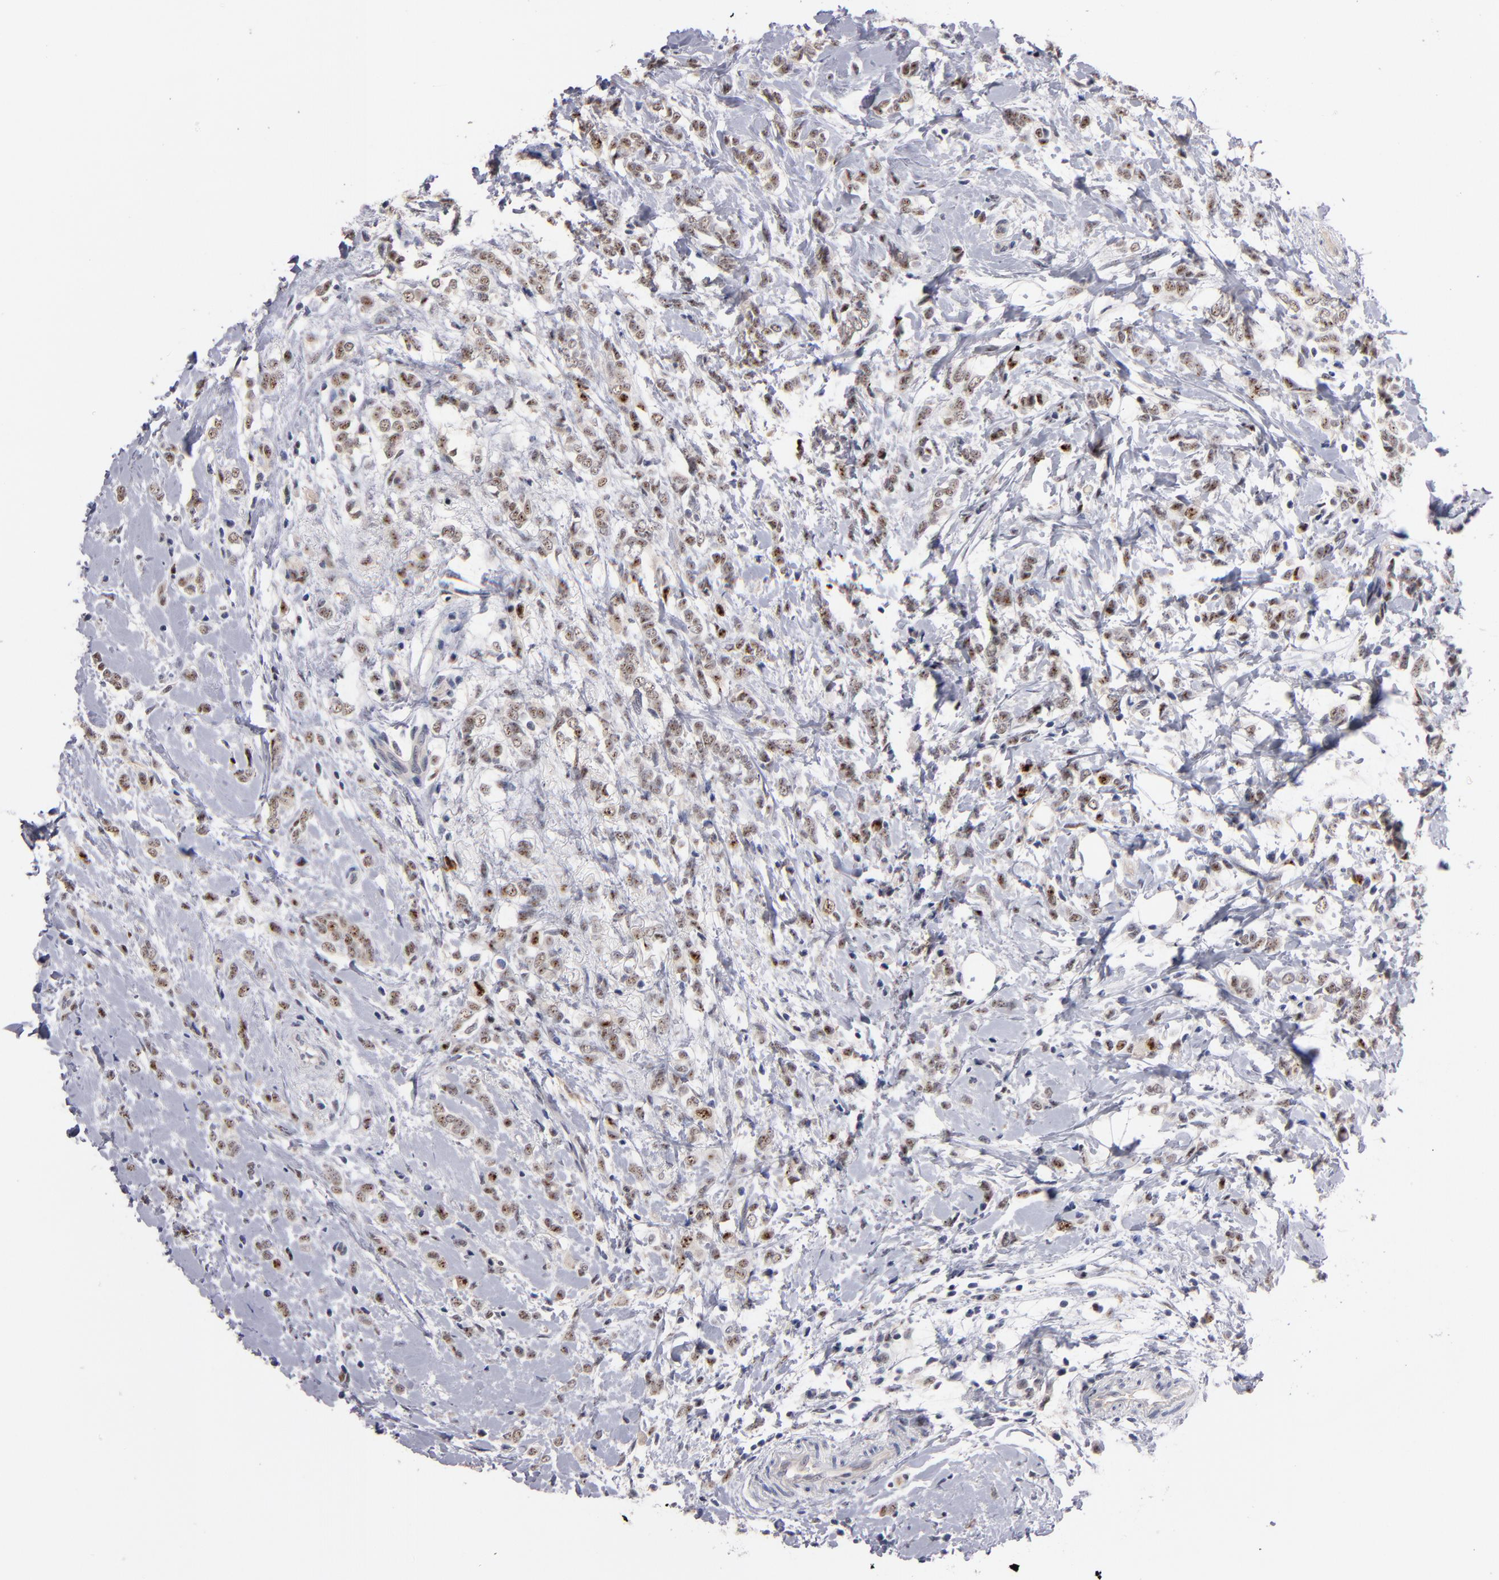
{"staining": {"intensity": "moderate", "quantity": ">75%", "location": "nuclear"}, "tissue": "breast cancer", "cell_type": "Tumor cells", "image_type": "cancer", "snomed": [{"axis": "morphology", "description": "Normal tissue, NOS"}, {"axis": "morphology", "description": "Lobular carcinoma"}, {"axis": "topography", "description": "Breast"}], "caption": "Immunohistochemistry (DAB) staining of human breast cancer demonstrates moderate nuclear protein expression in about >75% of tumor cells. The staining was performed using DAB (3,3'-diaminobenzidine) to visualize the protein expression in brown, while the nuclei were stained in blue with hematoxylin (Magnification: 20x).", "gene": "RAF1", "patient": {"sex": "female", "age": 47}}